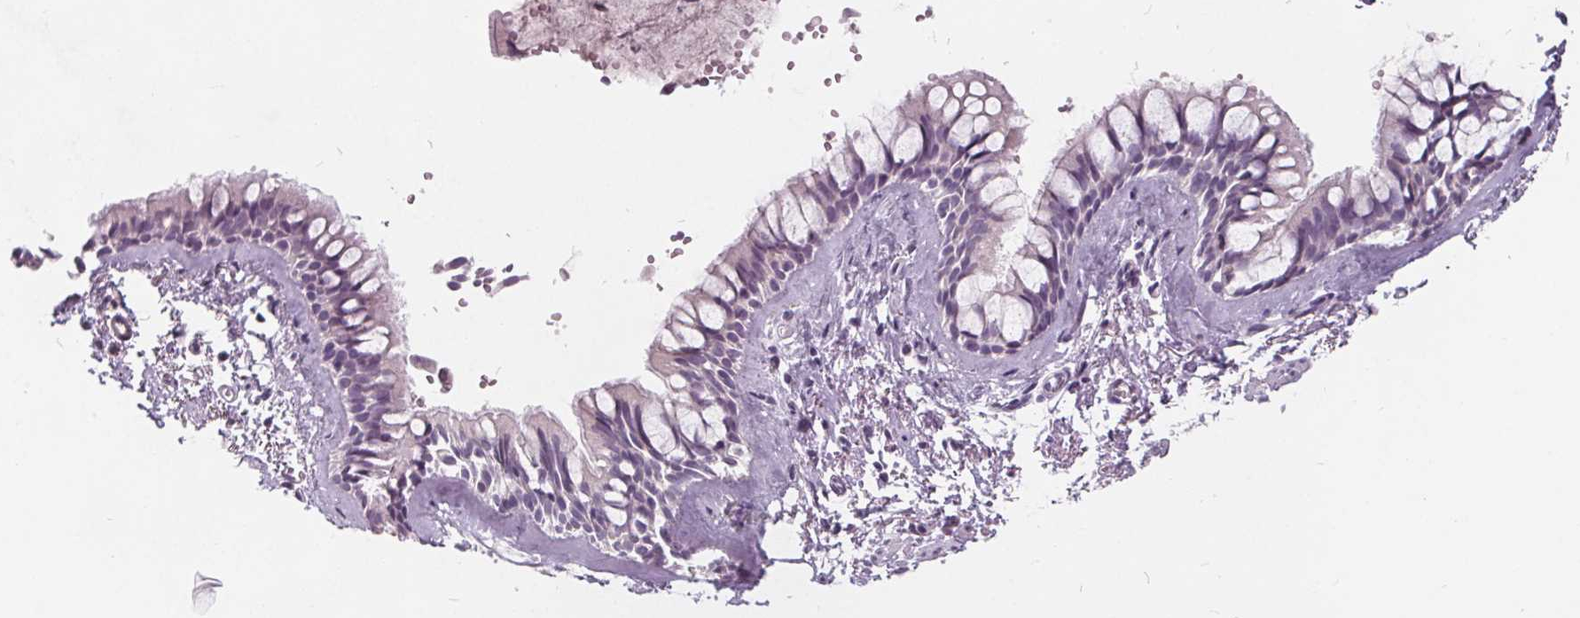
{"staining": {"intensity": "negative", "quantity": "none", "location": "none"}, "tissue": "bronchus", "cell_type": "Respiratory epithelial cells", "image_type": "normal", "snomed": [{"axis": "morphology", "description": "Normal tissue, NOS"}, {"axis": "topography", "description": "Bronchus"}], "caption": "This is an IHC image of benign human bronchus. There is no positivity in respiratory epithelial cells.", "gene": "PLA2G2E", "patient": {"sex": "female", "age": 59}}